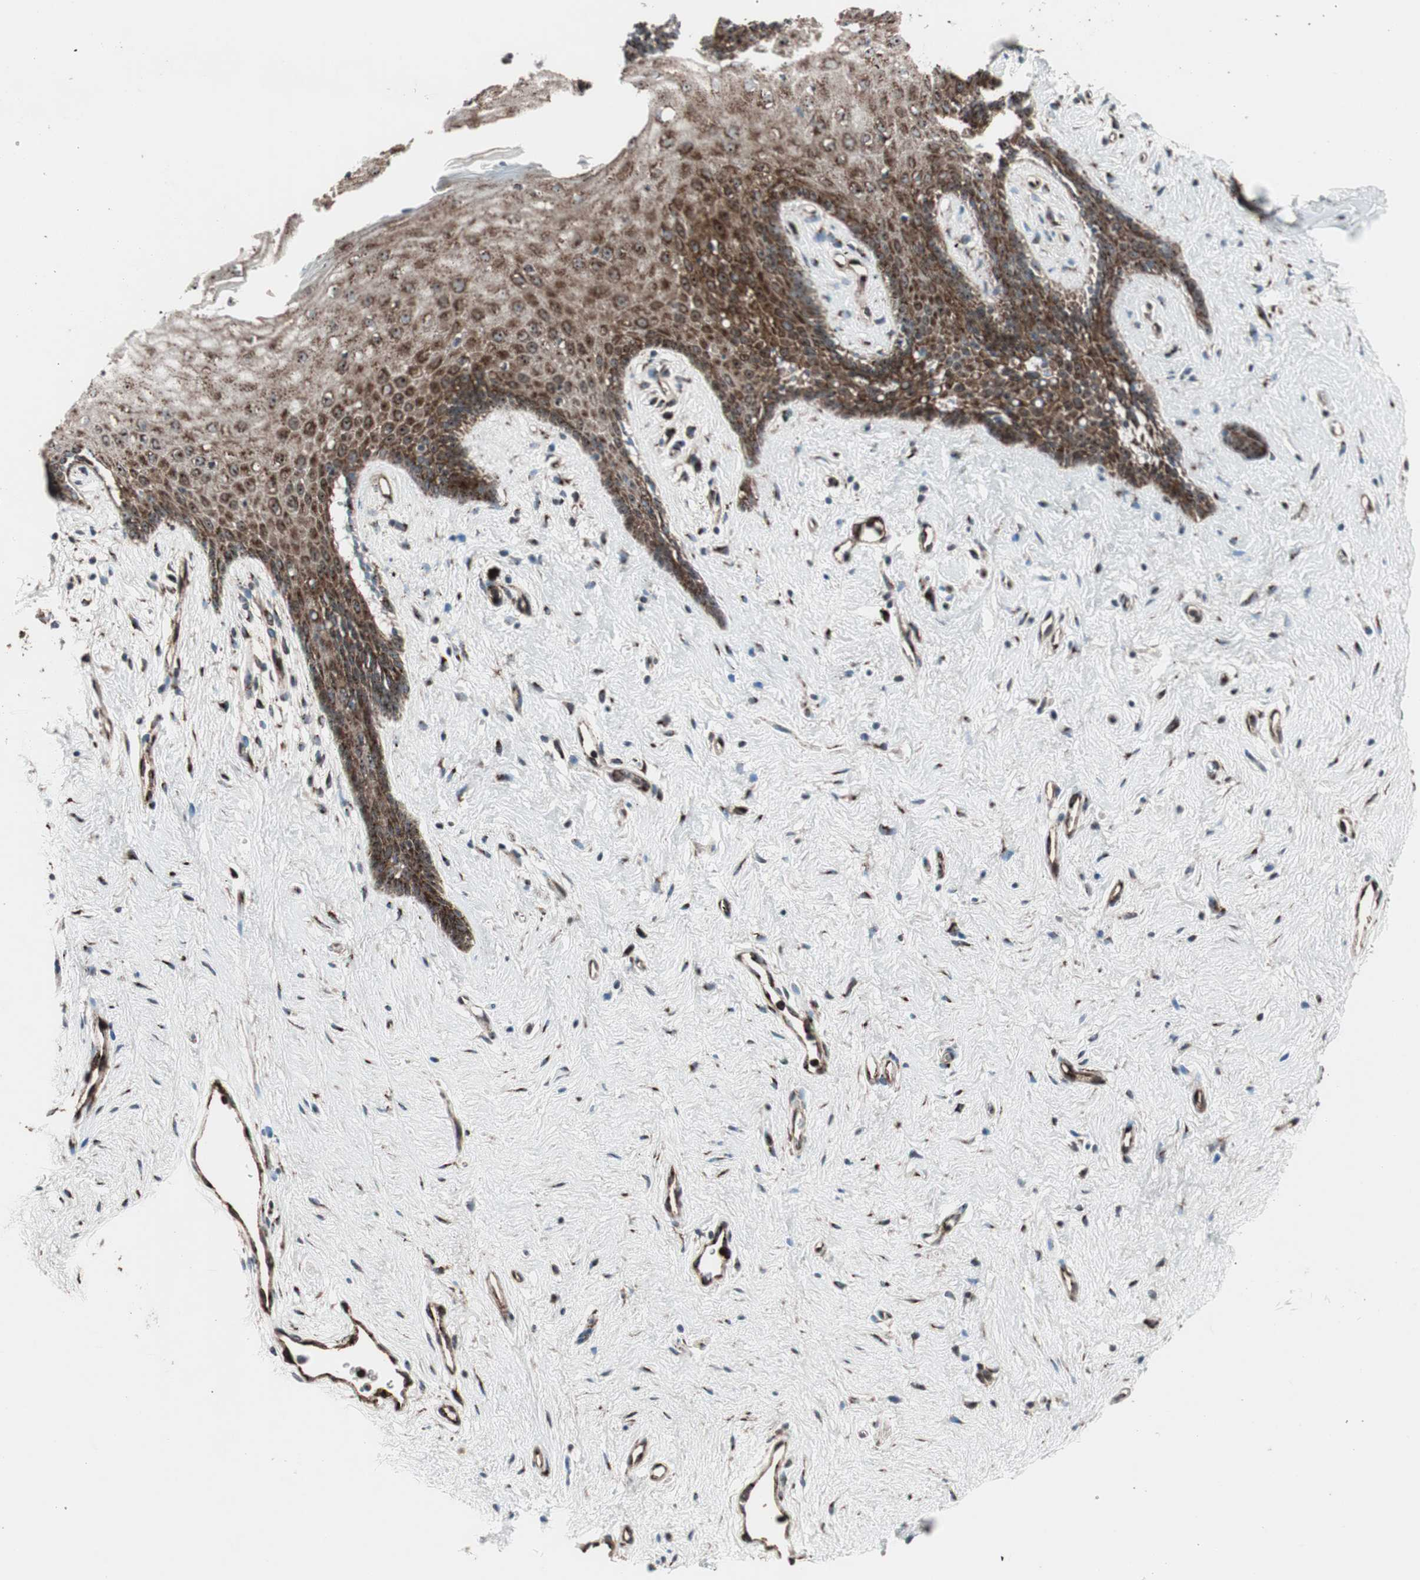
{"staining": {"intensity": "strong", "quantity": ">75%", "location": "cytoplasmic/membranous"}, "tissue": "vagina", "cell_type": "Squamous epithelial cells", "image_type": "normal", "snomed": [{"axis": "morphology", "description": "Normal tissue, NOS"}, {"axis": "topography", "description": "Vagina"}], "caption": "The micrograph exhibits a brown stain indicating the presence of a protein in the cytoplasmic/membranous of squamous epithelial cells in vagina. (brown staining indicates protein expression, while blue staining denotes nuclei).", "gene": "CCL14", "patient": {"sex": "female", "age": 44}}